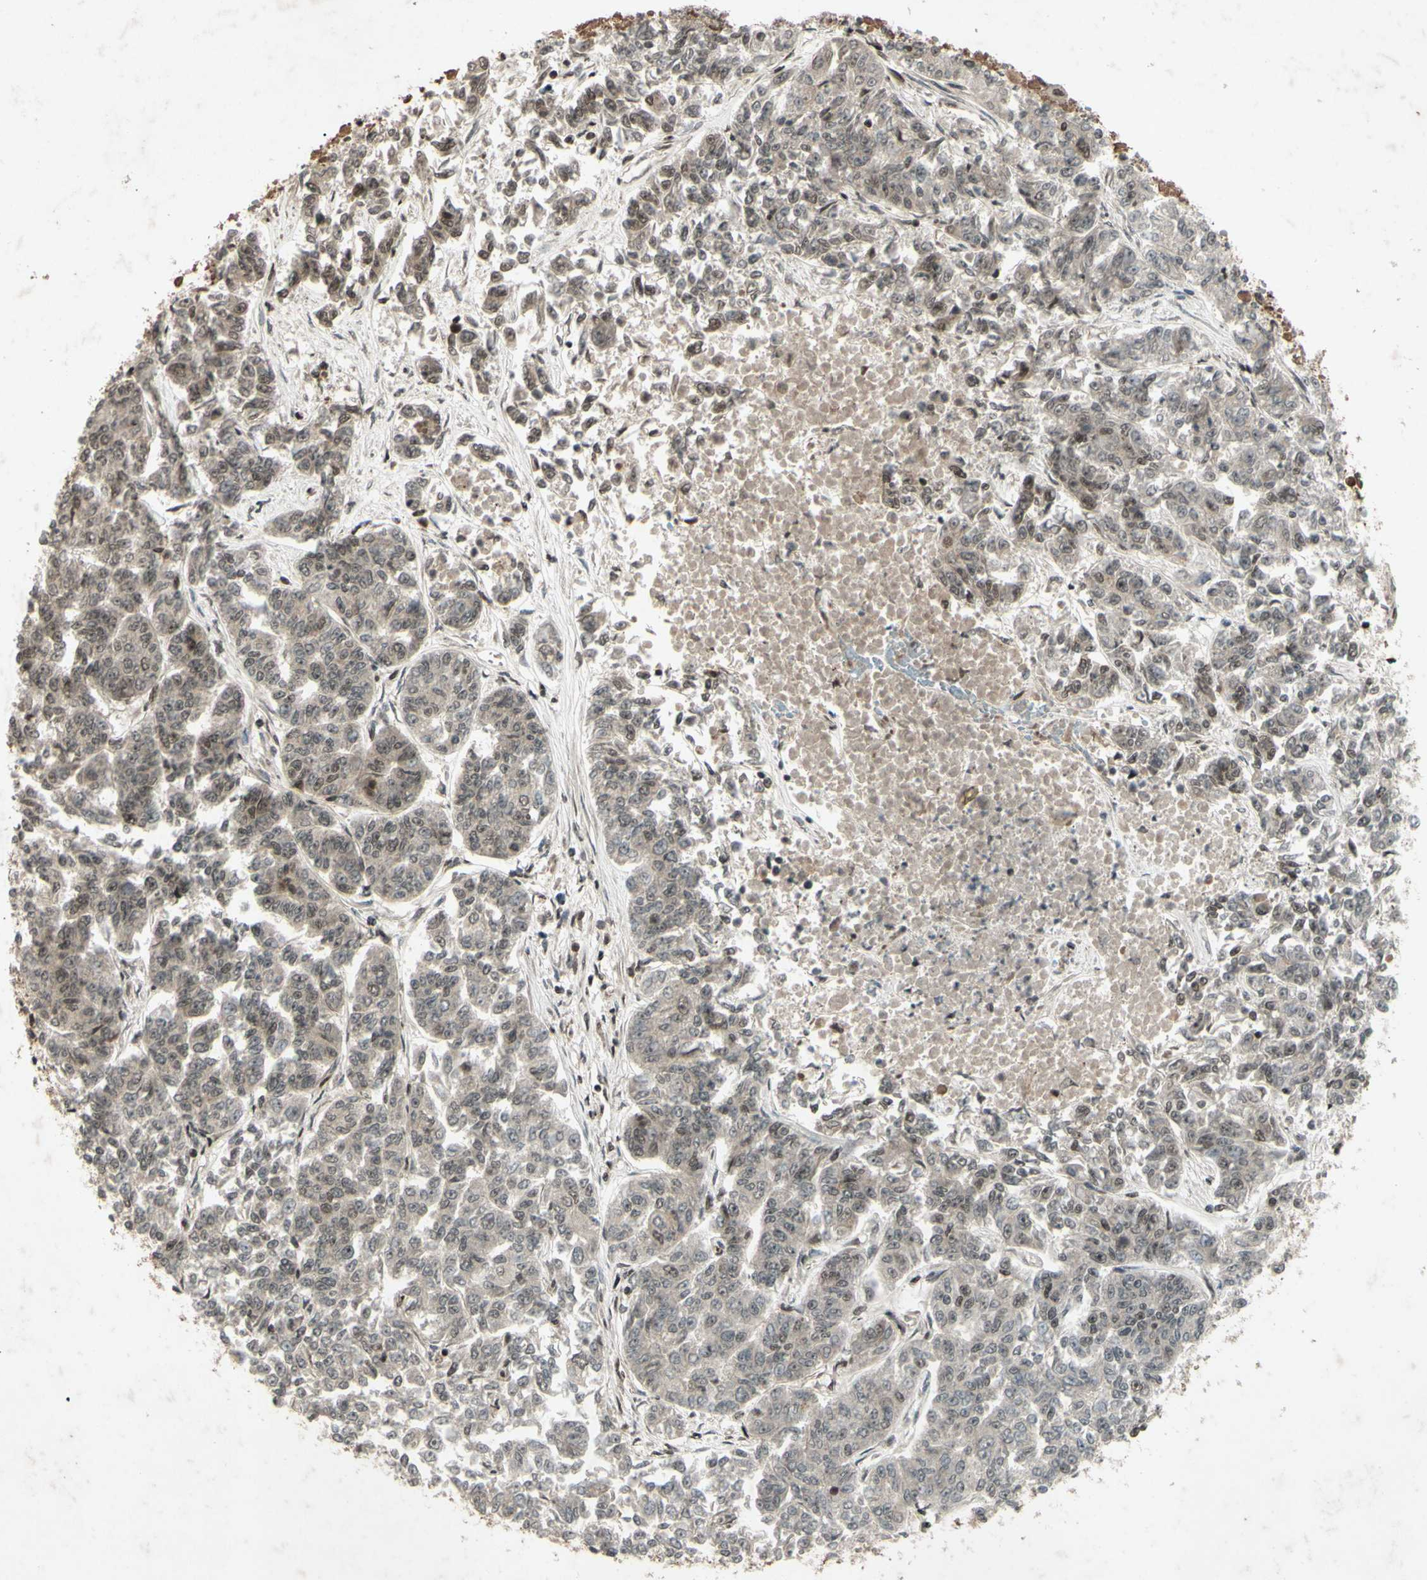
{"staining": {"intensity": "weak", "quantity": "25%-75%", "location": "cytoplasmic/membranous,nuclear"}, "tissue": "lung cancer", "cell_type": "Tumor cells", "image_type": "cancer", "snomed": [{"axis": "morphology", "description": "Adenocarcinoma, NOS"}, {"axis": "topography", "description": "Lung"}], "caption": "Human adenocarcinoma (lung) stained for a protein (brown) reveals weak cytoplasmic/membranous and nuclear positive expression in about 25%-75% of tumor cells.", "gene": "SNW1", "patient": {"sex": "male", "age": 84}}